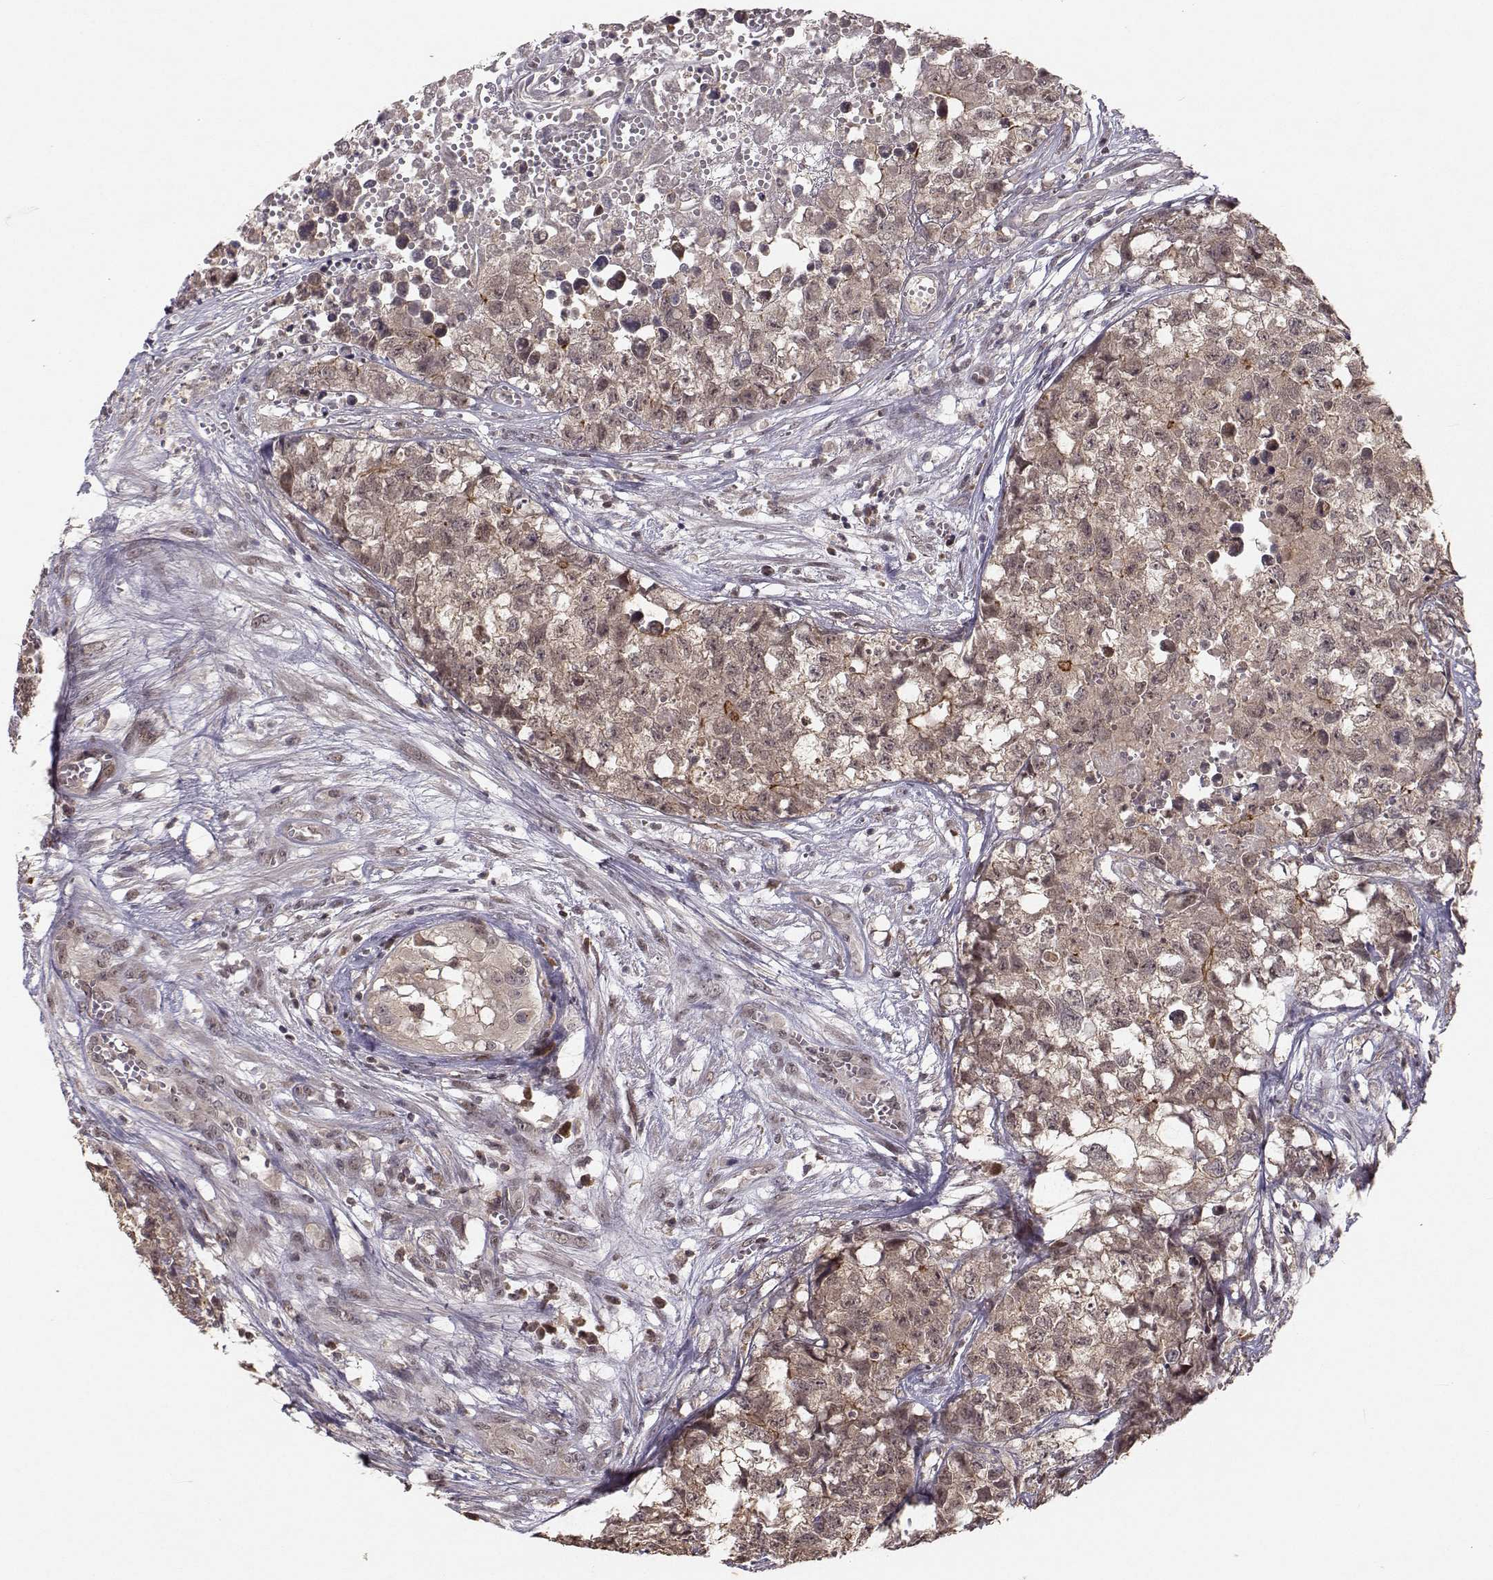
{"staining": {"intensity": "moderate", "quantity": "25%-75%", "location": "cytoplasmic/membranous"}, "tissue": "testis cancer", "cell_type": "Tumor cells", "image_type": "cancer", "snomed": [{"axis": "morphology", "description": "Seminoma, NOS"}, {"axis": "morphology", "description": "Carcinoma, Embryonal, NOS"}, {"axis": "topography", "description": "Testis"}], "caption": "A histopathology image of human testis seminoma stained for a protein reveals moderate cytoplasmic/membranous brown staining in tumor cells.", "gene": "PLEKHG3", "patient": {"sex": "male", "age": 22}}